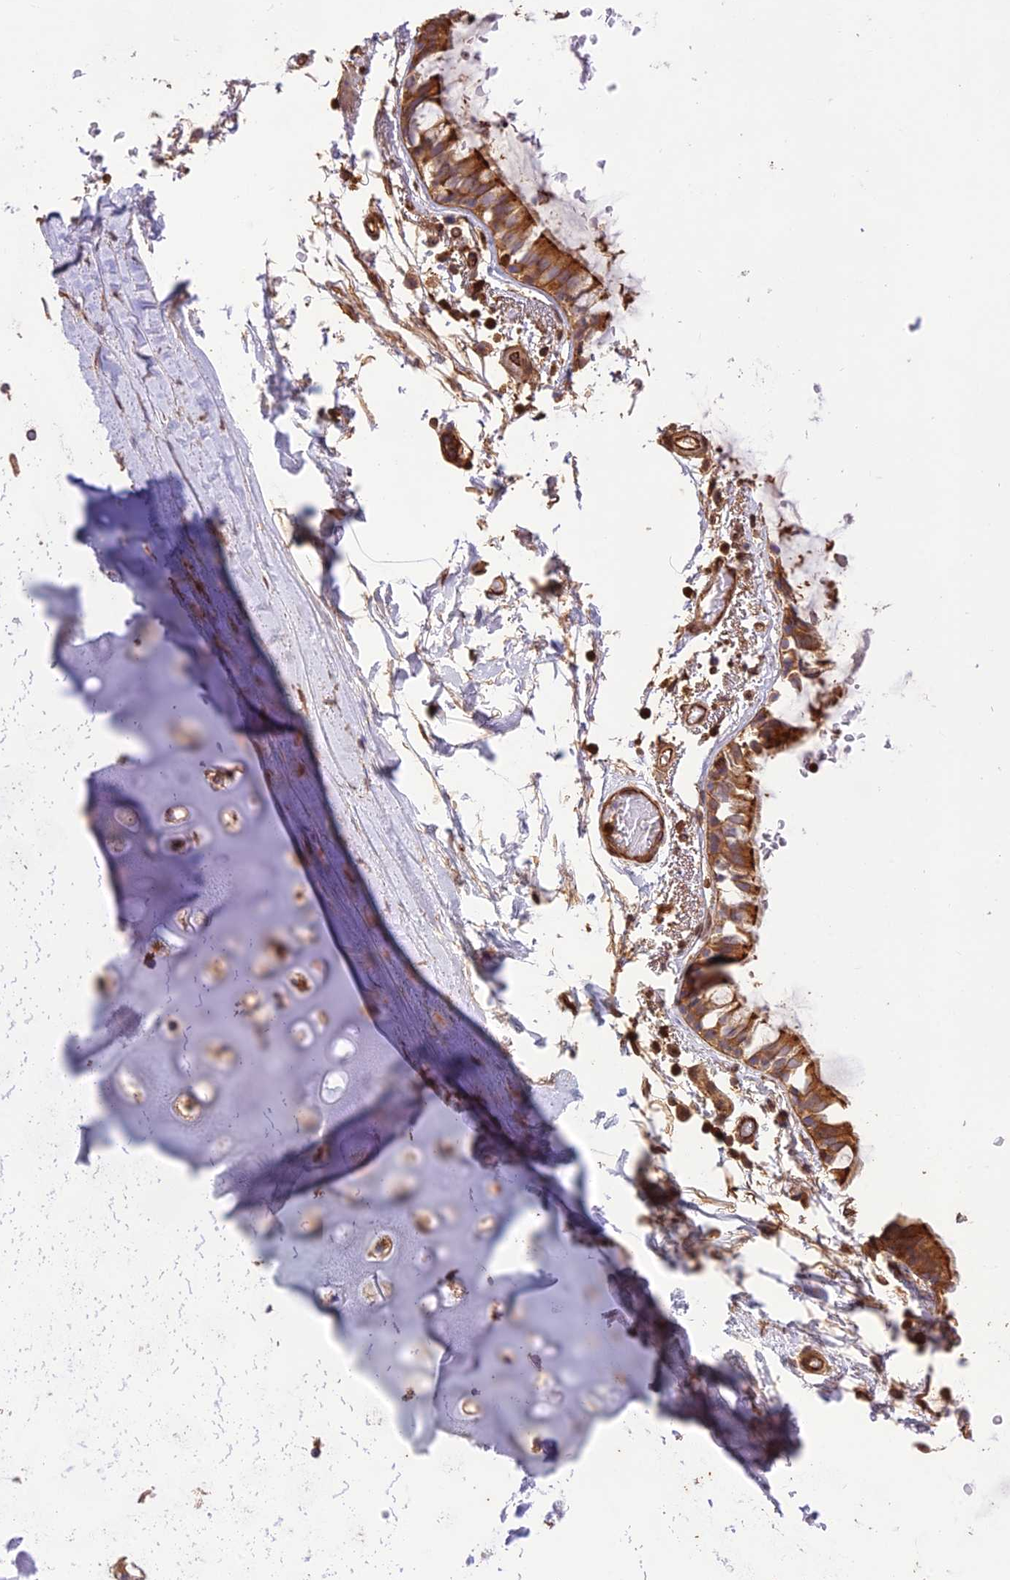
{"staining": {"intensity": "negative", "quantity": "none", "location": "none"}, "tissue": "adipose tissue", "cell_type": "Adipocytes", "image_type": "normal", "snomed": [{"axis": "morphology", "description": "Normal tissue, NOS"}, {"axis": "topography", "description": "Lymph node"}, {"axis": "topography", "description": "Bronchus"}], "caption": "Immunohistochemical staining of benign adipose tissue reveals no significant positivity in adipocytes.", "gene": "HPSE2", "patient": {"sex": "male", "age": 63}}